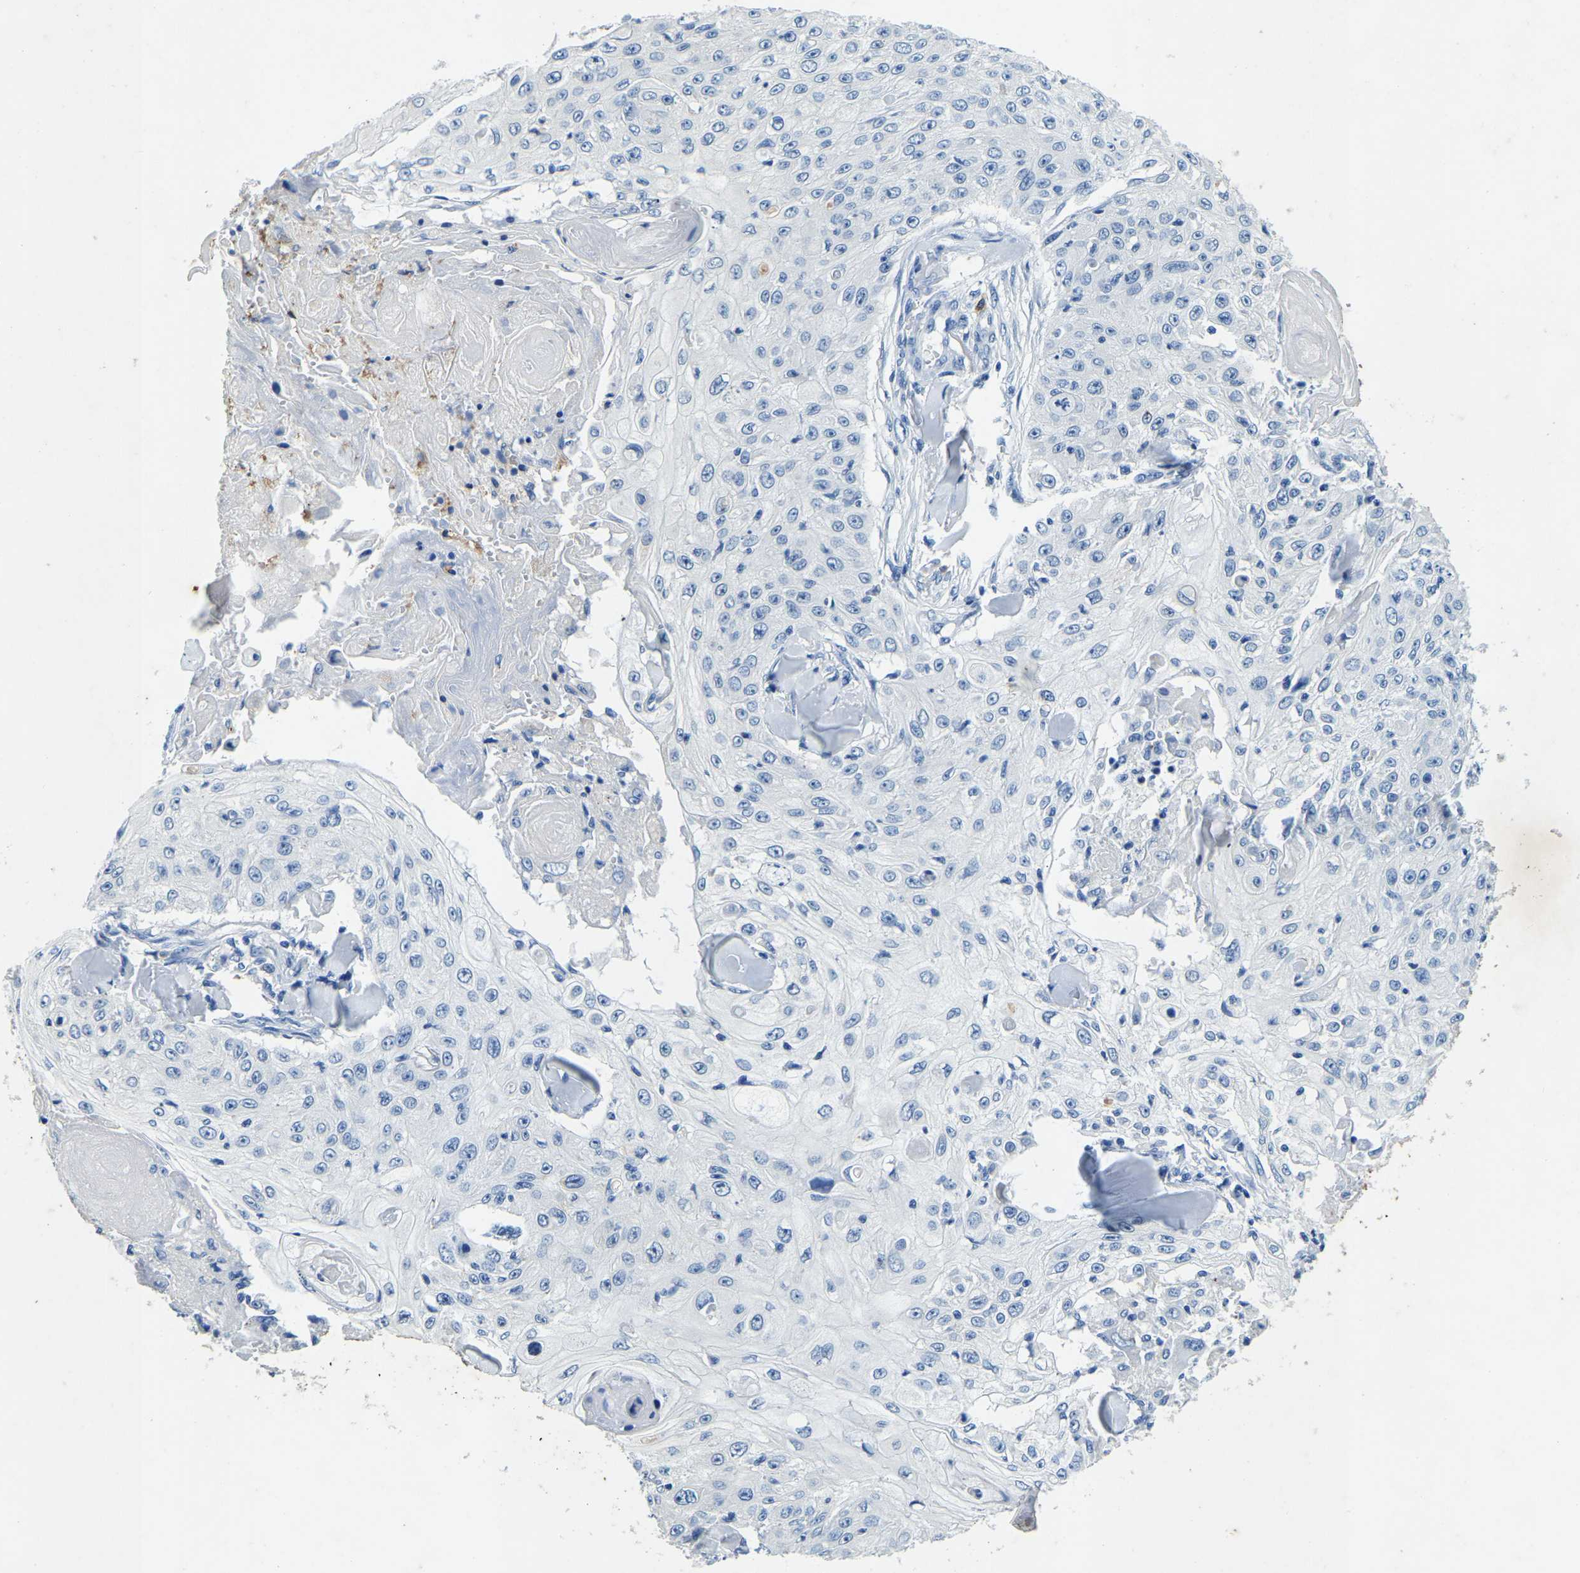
{"staining": {"intensity": "negative", "quantity": "none", "location": "none"}, "tissue": "skin cancer", "cell_type": "Tumor cells", "image_type": "cancer", "snomed": [{"axis": "morphology", "description": "Squamous cell carcinoma, NOS"}, {"axis": "topography", "description": "Skin"}], "caption": "This is a photomicrograph of IHC staining of squamous cell carcinoma (skin), which shows no expression in tumor cells.", "gene": "UBN2", "patient": {"sex": "male", "age": 86}}